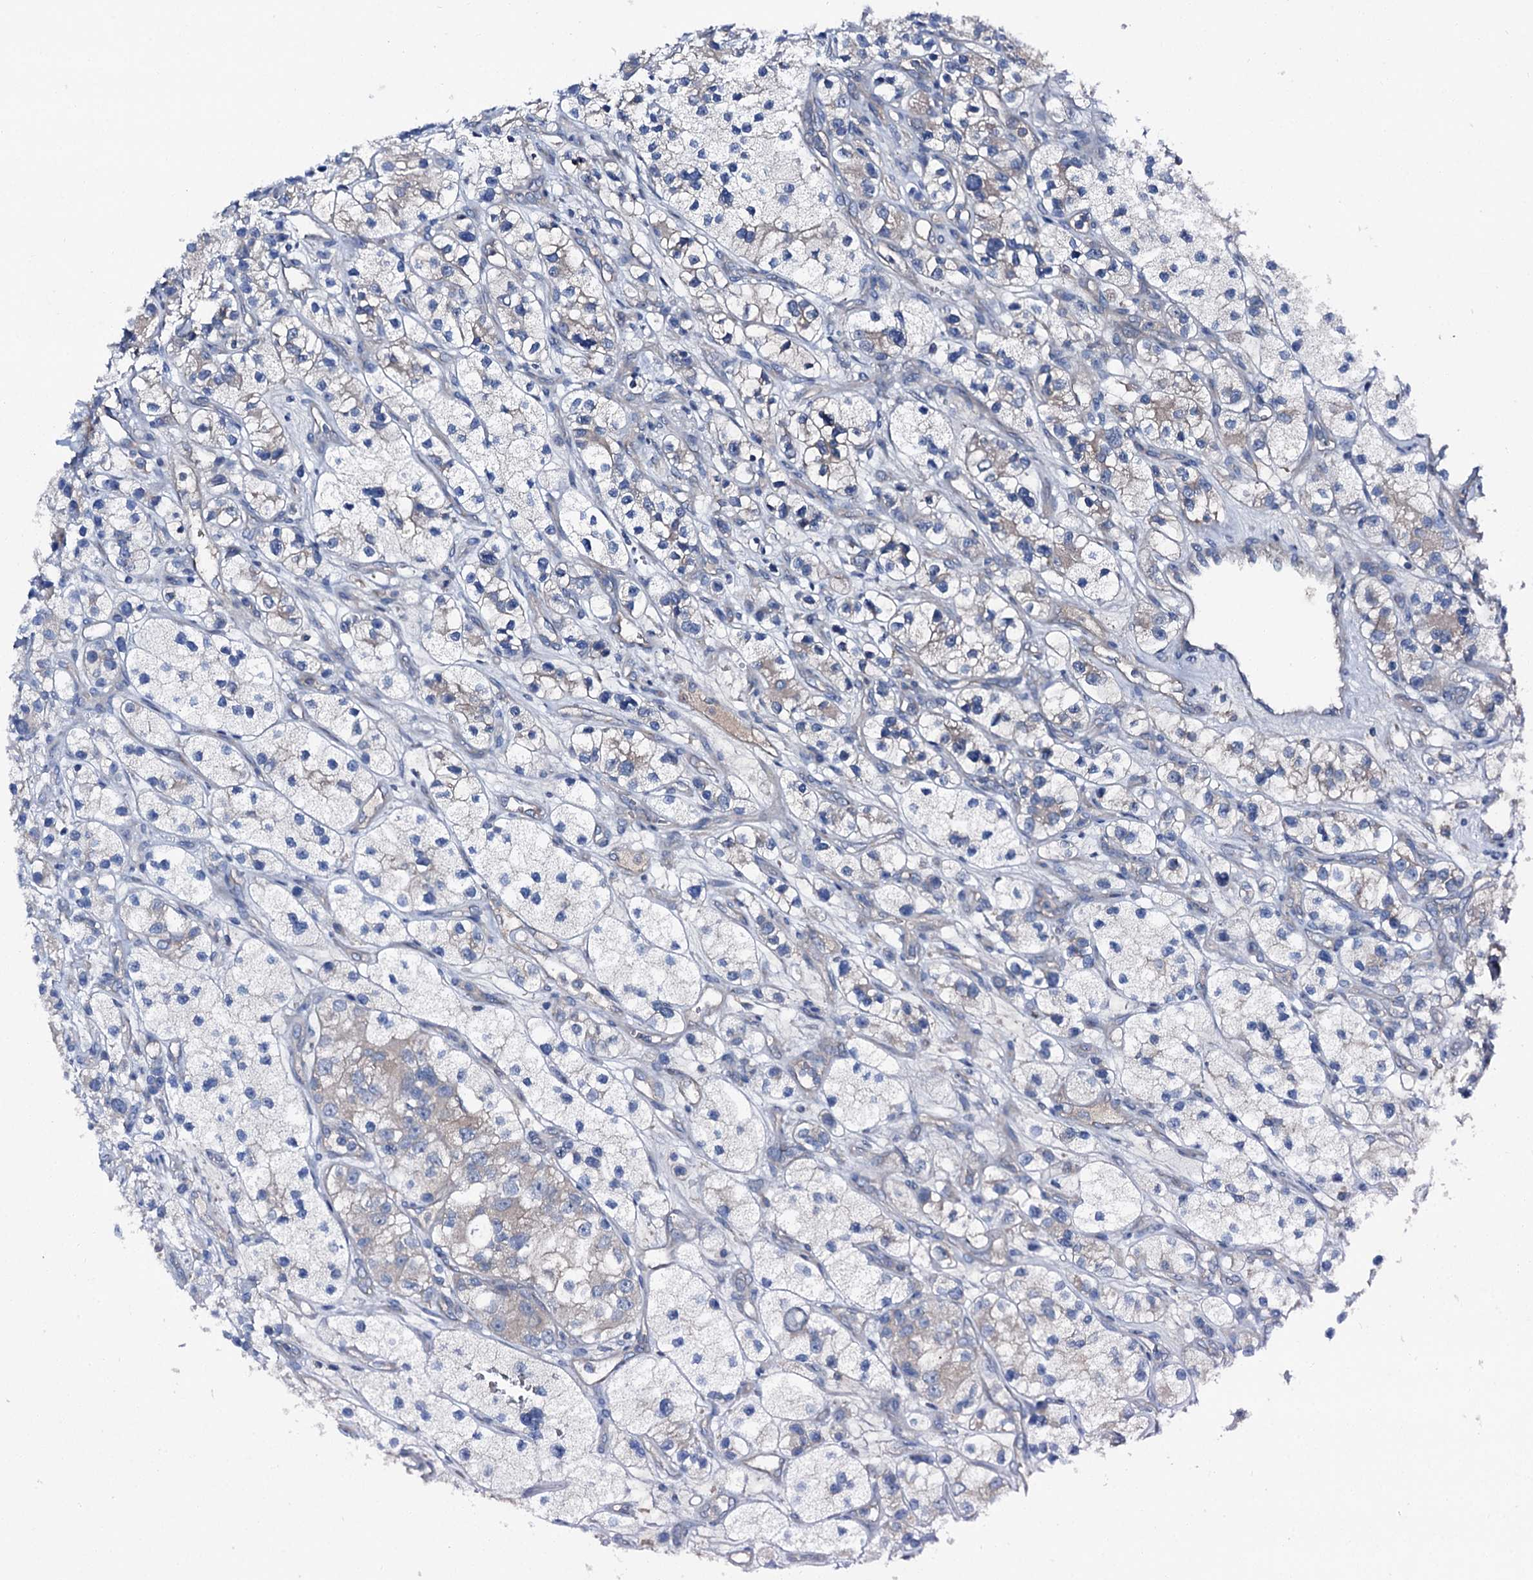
{"staining": {"intensity": "weak", "quantity": "<25%", "location": "cytoplasmic/membranous"}, "tissue": "renal cancer", "cell_type": "Tumor cells", "image_type": "cancer", "snomed": [{"axis": "morphology", "description": "Adenocarcinoma, NOS"}, {"axis": "topography", "description": "Kidney"}], "caption": "Tumor cells show no significant staining in renal cancer. Brightfield microscopy of immunohistochemistry stained with DAB (brown) and hematoxylin (blue), captured at high magnification.", "gene": "SLC22A25", "patient": {"sex": "female", "age": 57}}